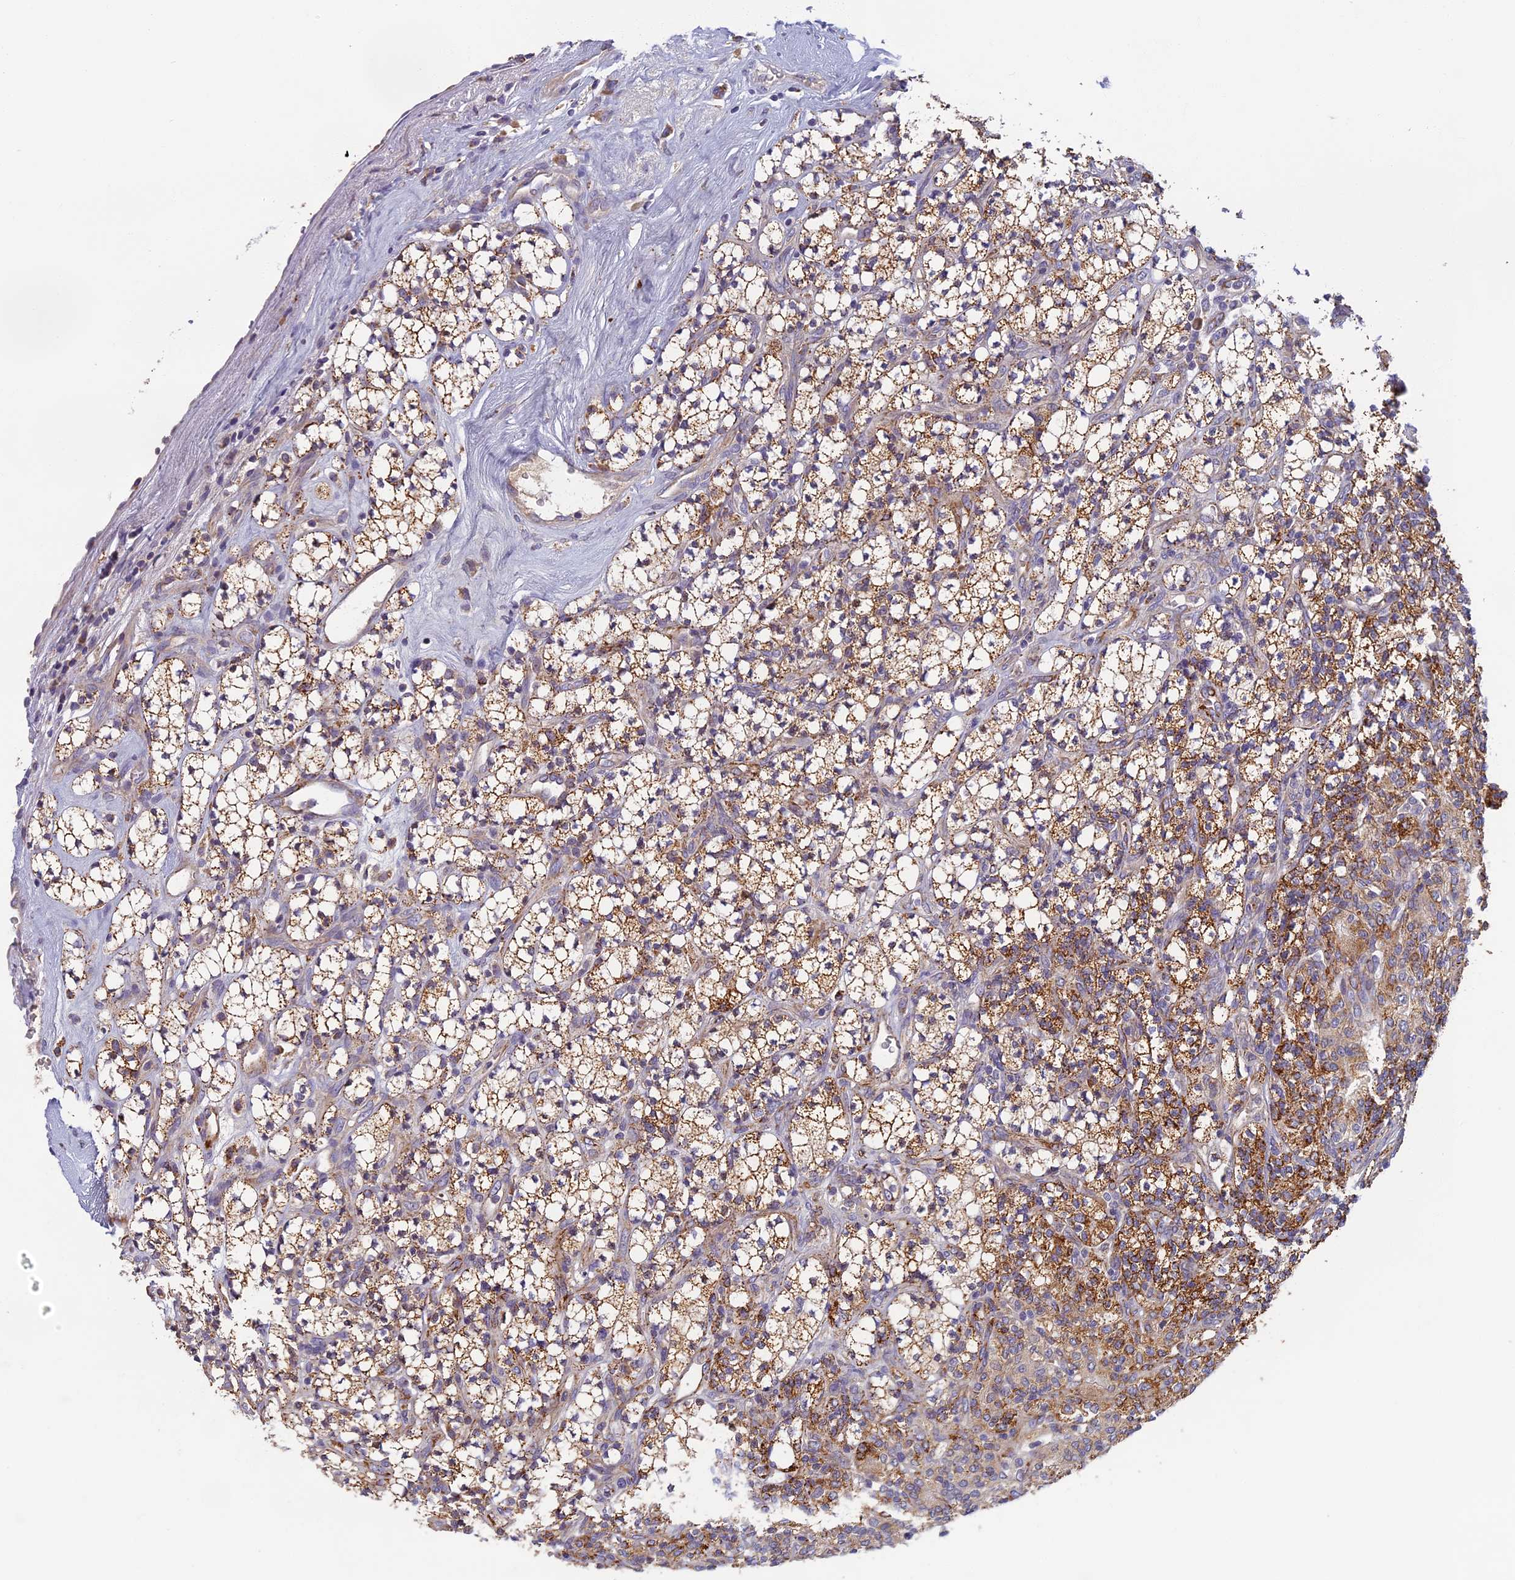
{"staining": {"intensity": "moderate", "quantity": ">75%", "location": "cytoplasmic/membranous"}, "tissue": "renal cancer", "cell_type": "Tumor cells", "image_type": "cancer", "snomed": [{"axis": "morphology", "description": "Adenocarcinoma, NOS"}, {"axis": "topography", "description": "Kidney"}], "caption": "IHC image of neoplastic tissue: human renal cancer stained using immunohistochemistry shows medium levels of moderate protein expression localized specifically in the cytoplasmic/membranous of tumor cells, appearing as a cytoplasmic/membranous brown color.", "gene": "SEMA7A", "patient": {"sex": "male", "age": 77}}